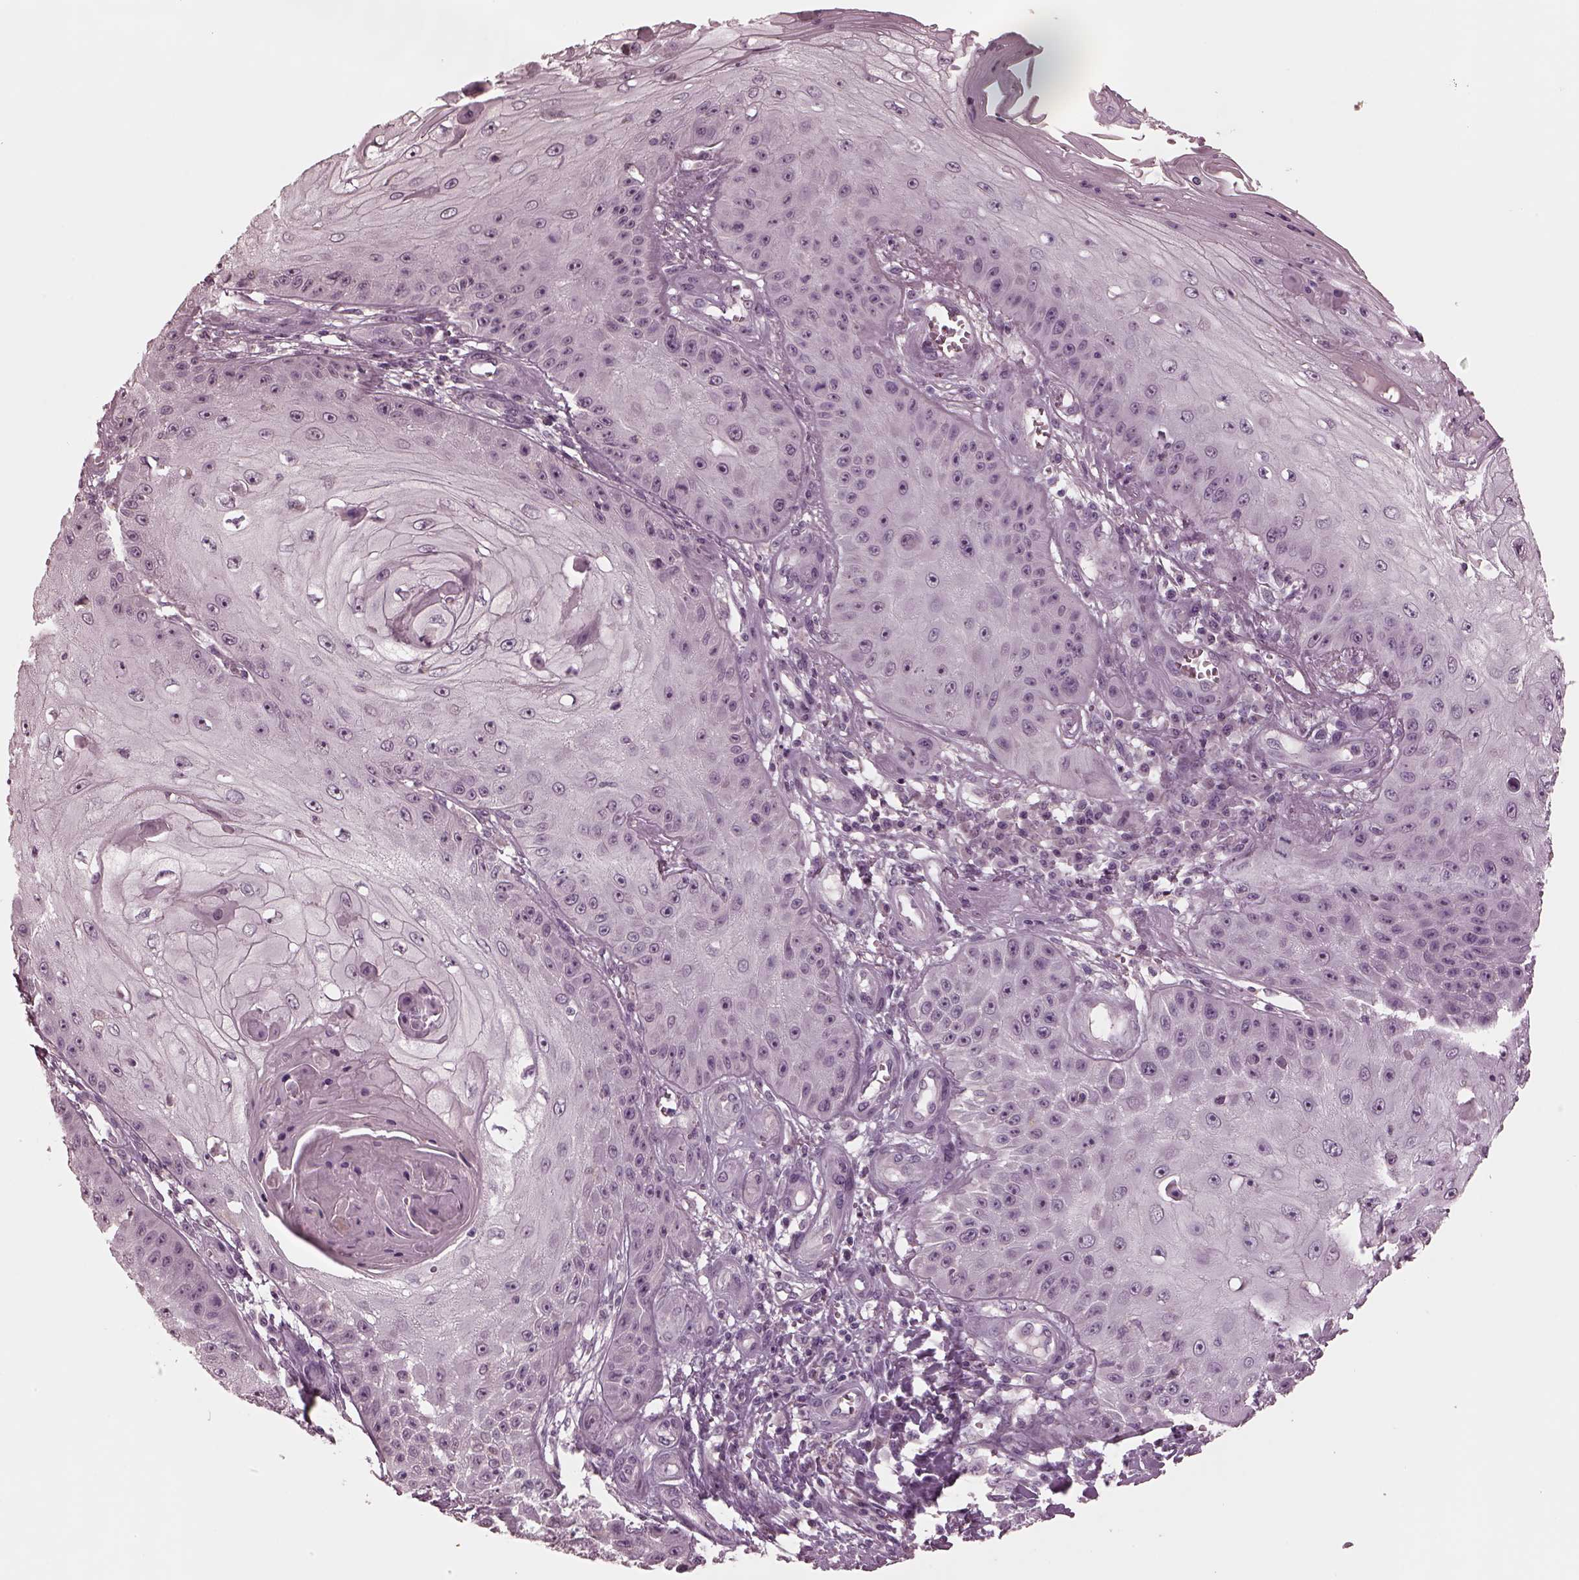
{"staining": {"intensity": "negative", "quantity": "none", "location": "none"}, "tissue": "skin cancer", "cell_type": "Tumor cells", "image_type": "cancer", "snomed": [{"axis": "morphology", "description": "Squamous cell carcinoma, NOS"}, {"axis": "topography", "description": "Skin"}], "caption": "IHC of skin cancer displays no staining in tumor cells.", "gene": "RCVRN", "patient": {"sex": "male", "age": 70}}